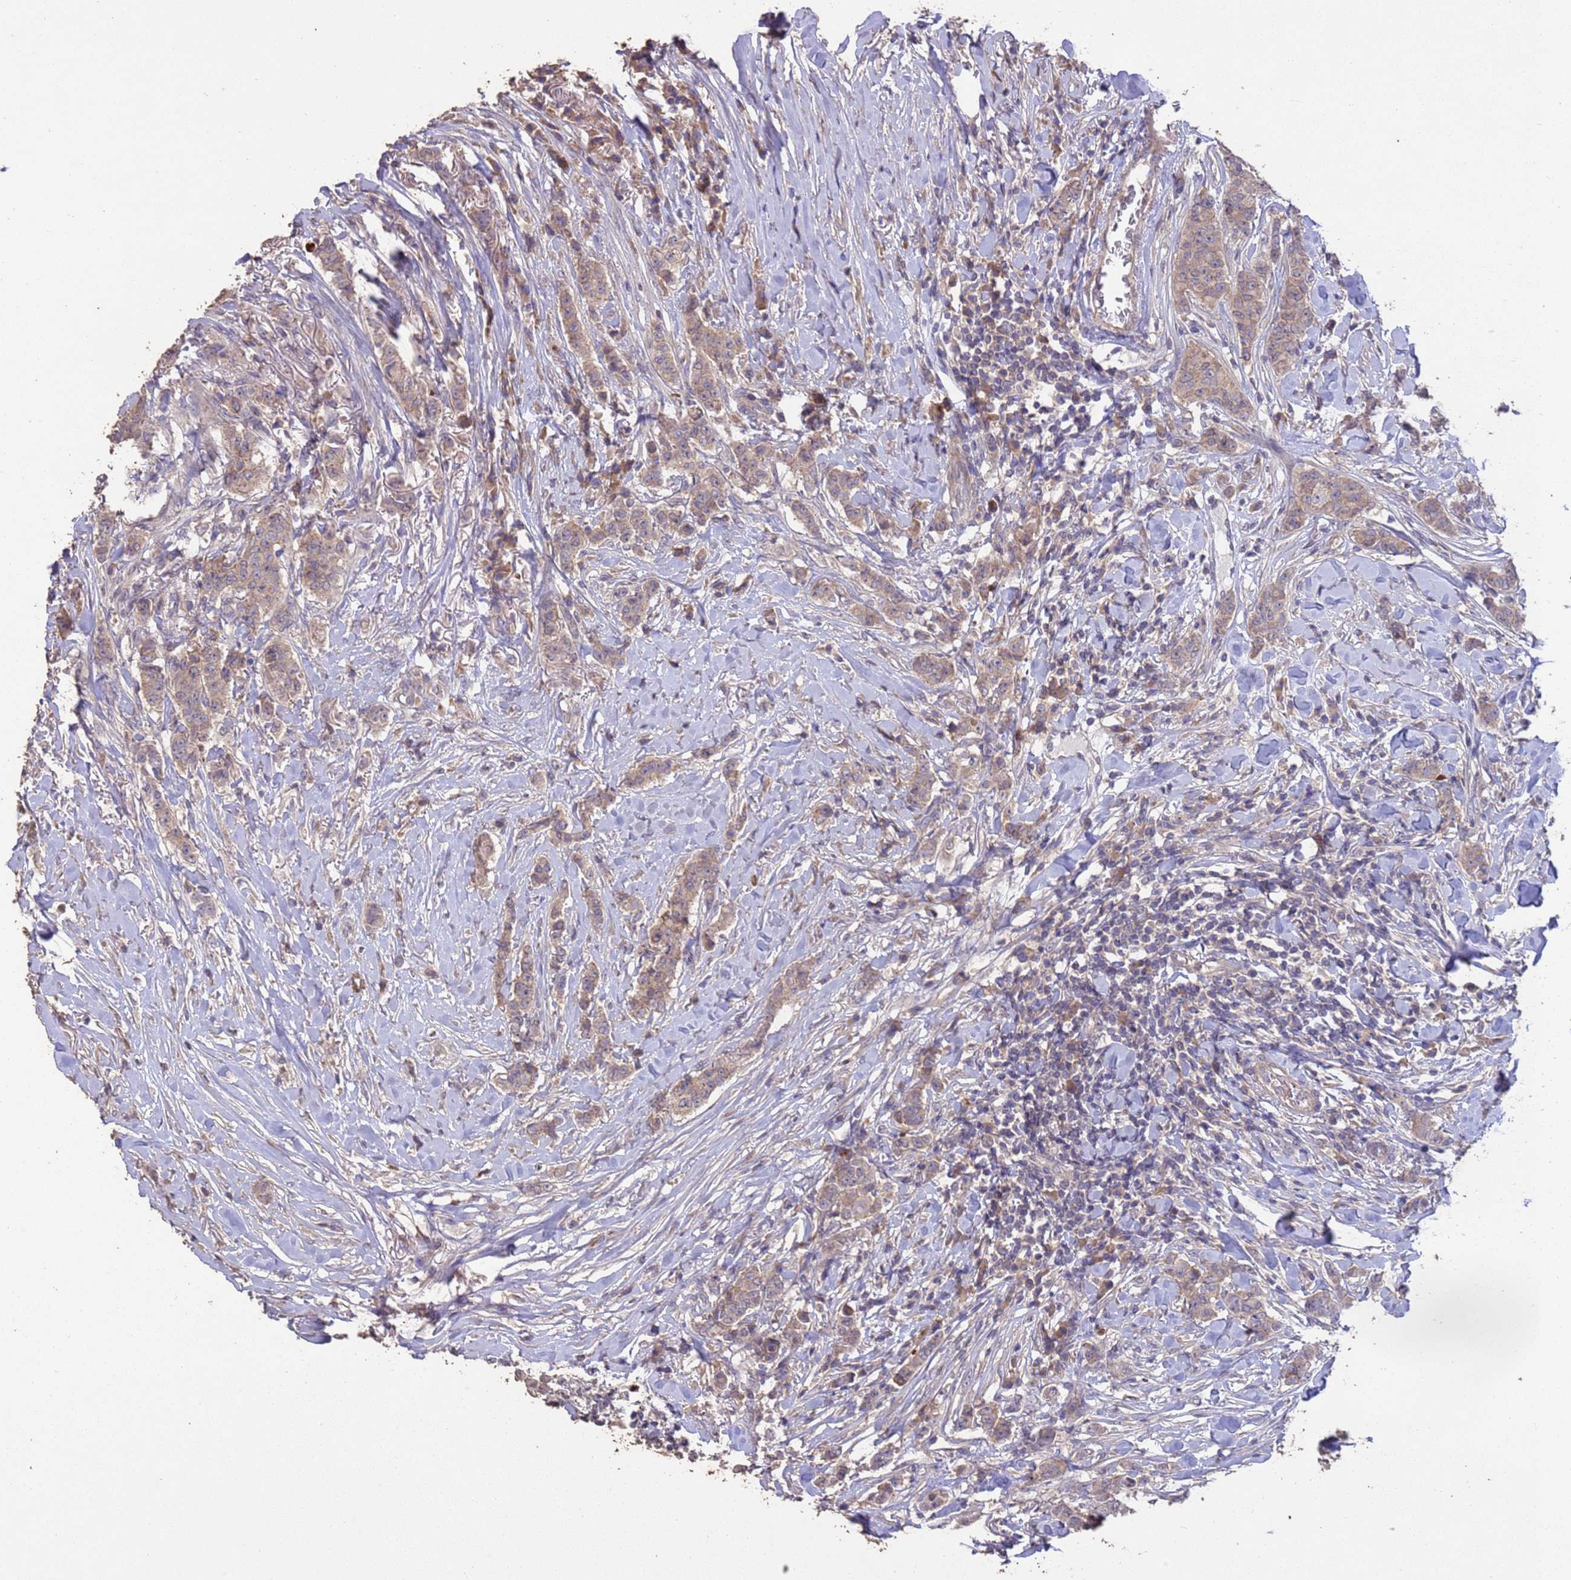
{"staining": {"intensity": "weak", "quantity": ">75%", "location": "cytoplasmic/membranous"}, "tissue": "breast cancer", "cell_type": "Tumor cells", "image_type": "cancer", "snomed": [{"axis": "morphology", "description": "Duct carcinoma"}, {"axis": "topography", "description": "Breast"}], "caption": "Infiltrating ductal carcinoma (breast) was stained to show a protein in brown. There is low levels of weak cytoplasmic/membranous staining in about >75% of tumor cells. (DAB (3,3'-diaminobenzidine) IHC, brown staining for protein, blue staining for nuclei).", "gene": "SLC9B2", "patient": {"sex": "female", "age": 40}}